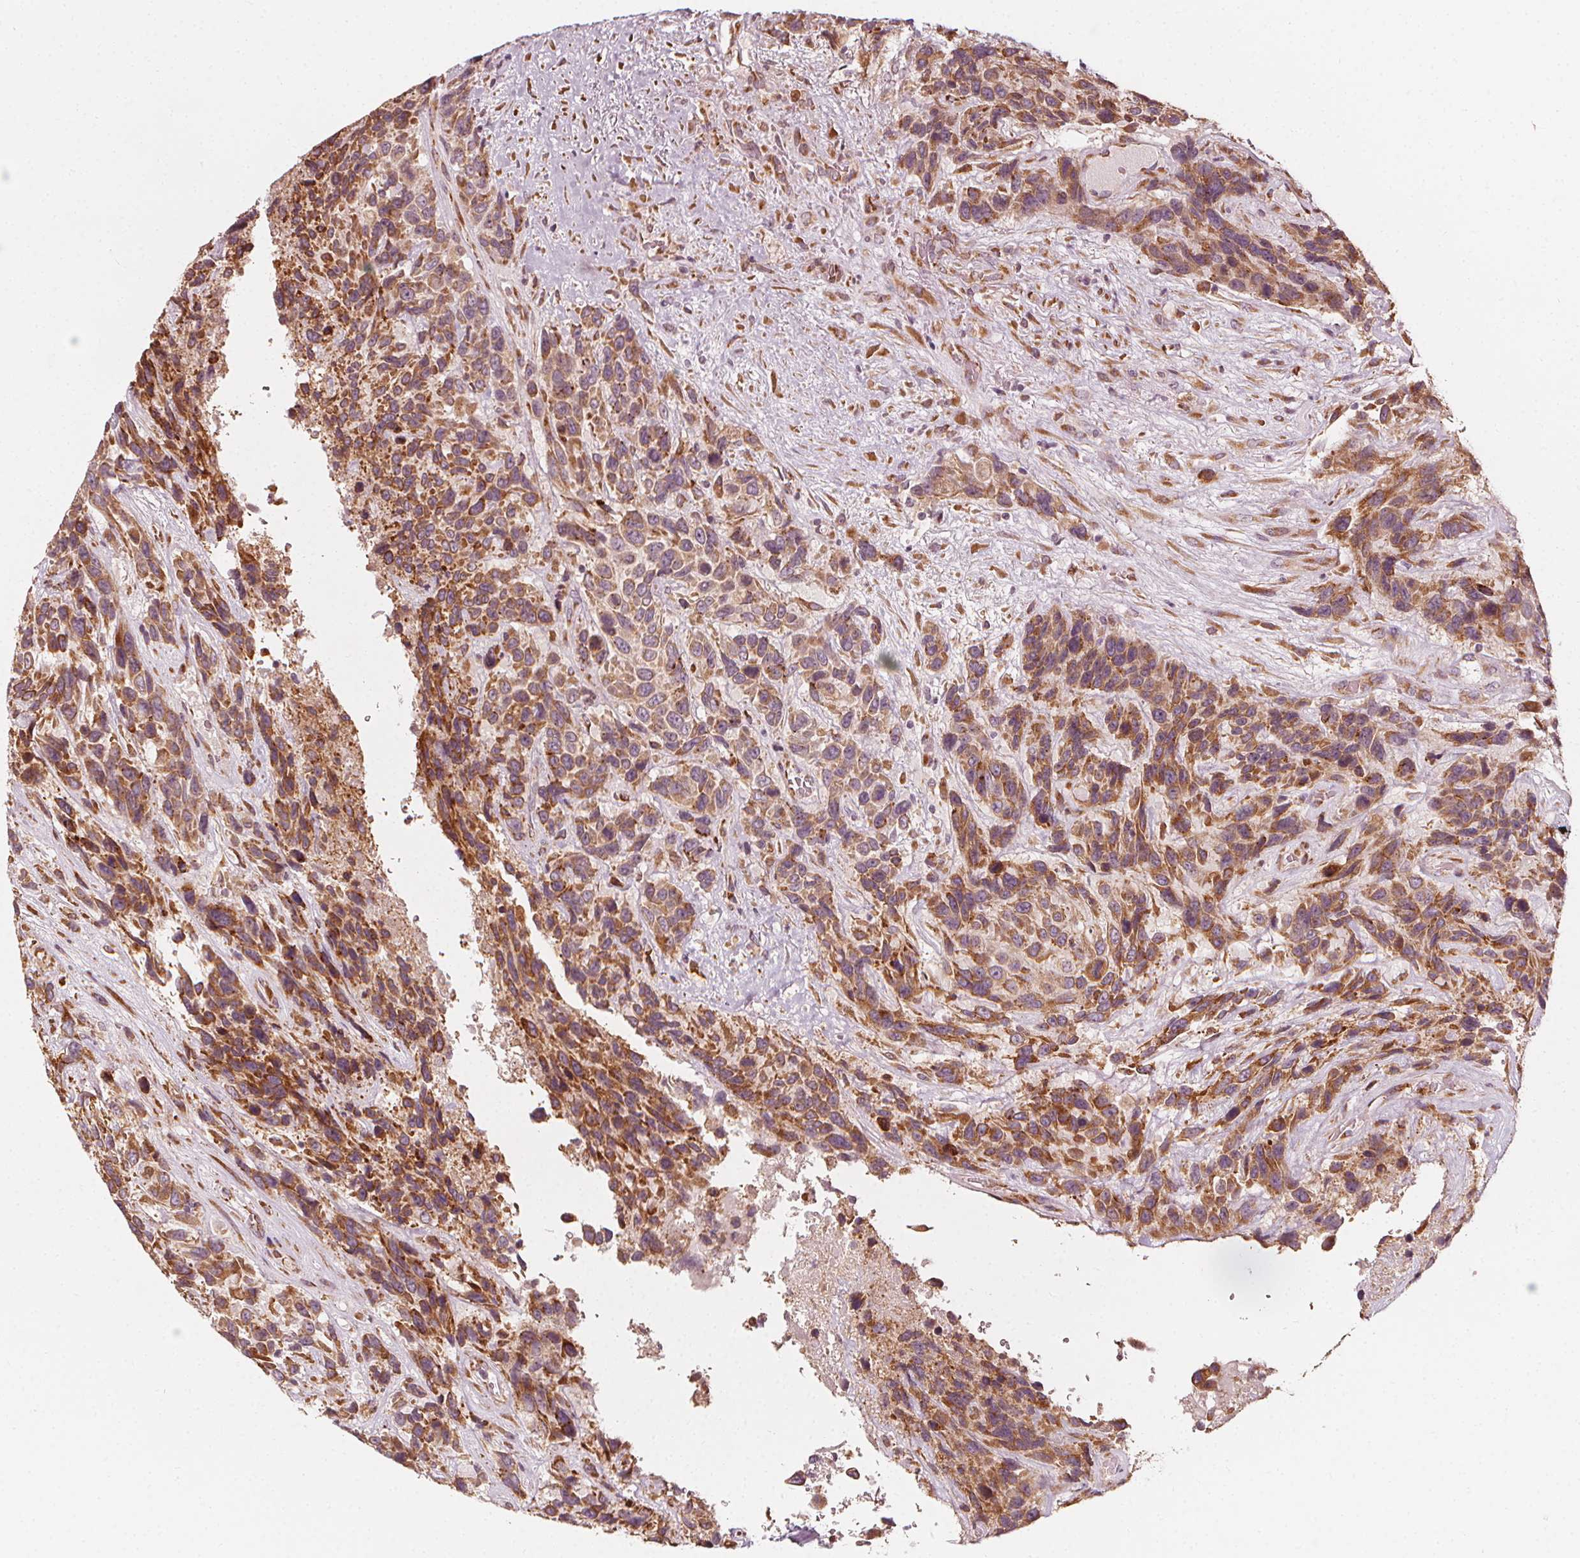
{"staining": {"intensity": "moderate", "quantity": ">75%", "location": "cytoplasmic/membranous"}, "tissue": "urothelial cancer", "cell_type": "Tumor cells", "image_type": "cancer", "snomed": [{"axis": "morphology", "description": "Urothelial carcinoma, High grade"}, {"axis": "topography", "description": "Urinary bladder"}], "caption": "Immunohistochemical staining of human high-grade urothelial carcinoma demonstrates medium levels of moderate cytoplasmic/membranous protein expression in about >75% of tumor cells.", "gene": "NPC1L1", "patient": {"sex": "female", "age": 70}}